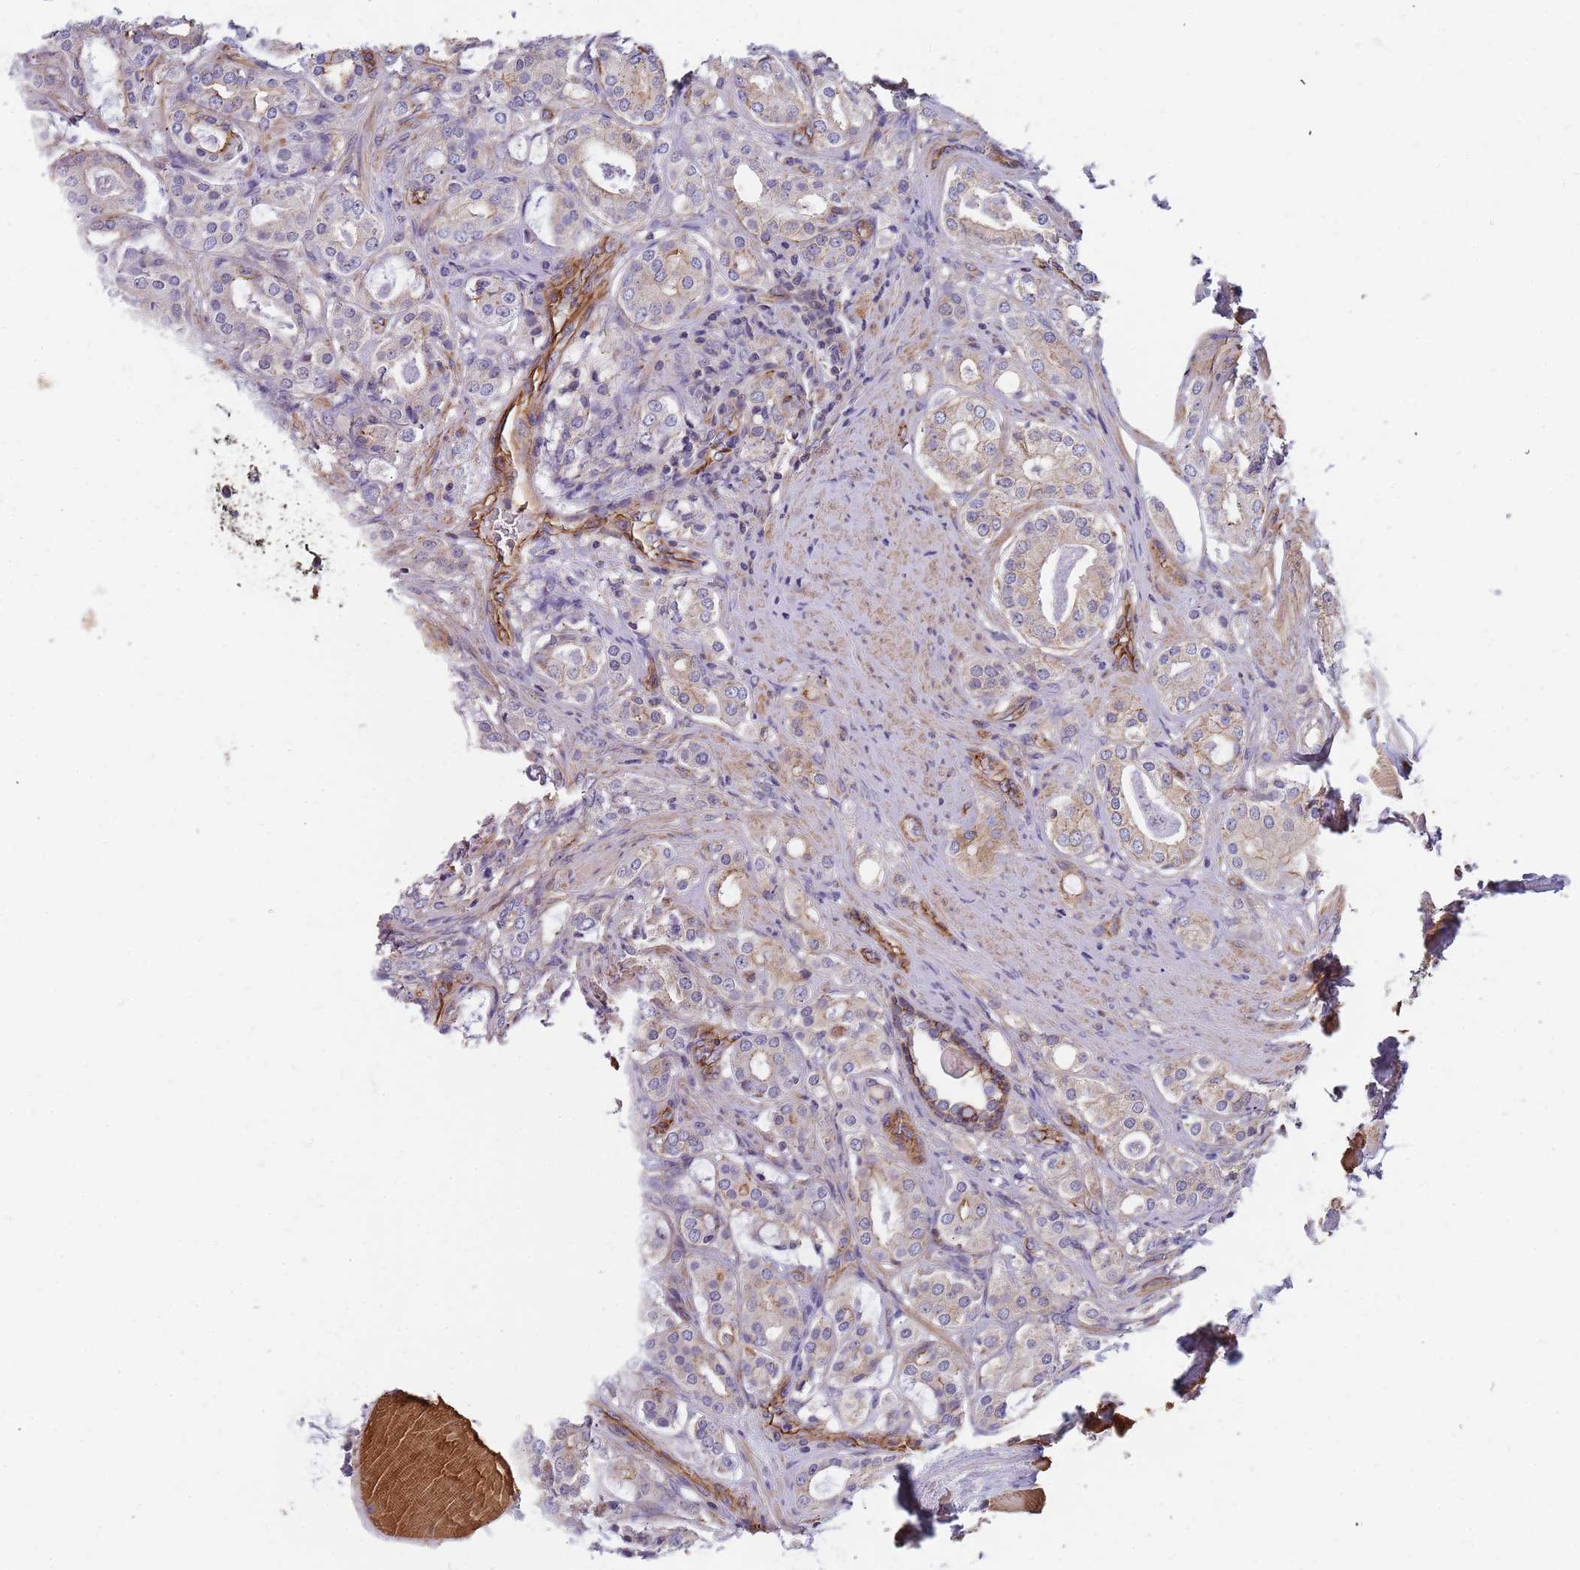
{"staining": {"intensity": "weak", "quantity": "<25%", "location": "cytoplasmic/membranous"}, "tissue": "prostate cancer", "cell_type": "Tumor cells", "image_type": "cancer", "snomed": [{"axis": "morphology", "description": "Adenocarcinoma, High grade"}, {"axis": "topography", "description": "Prostate"}], "caption": "This is an IHC histopathology image of human prostate adenocarcinoma (high-grade). There is no staining in tumor cells.", "gene": "GFRAL", "patient": {"sex": "male", "age": 63}}